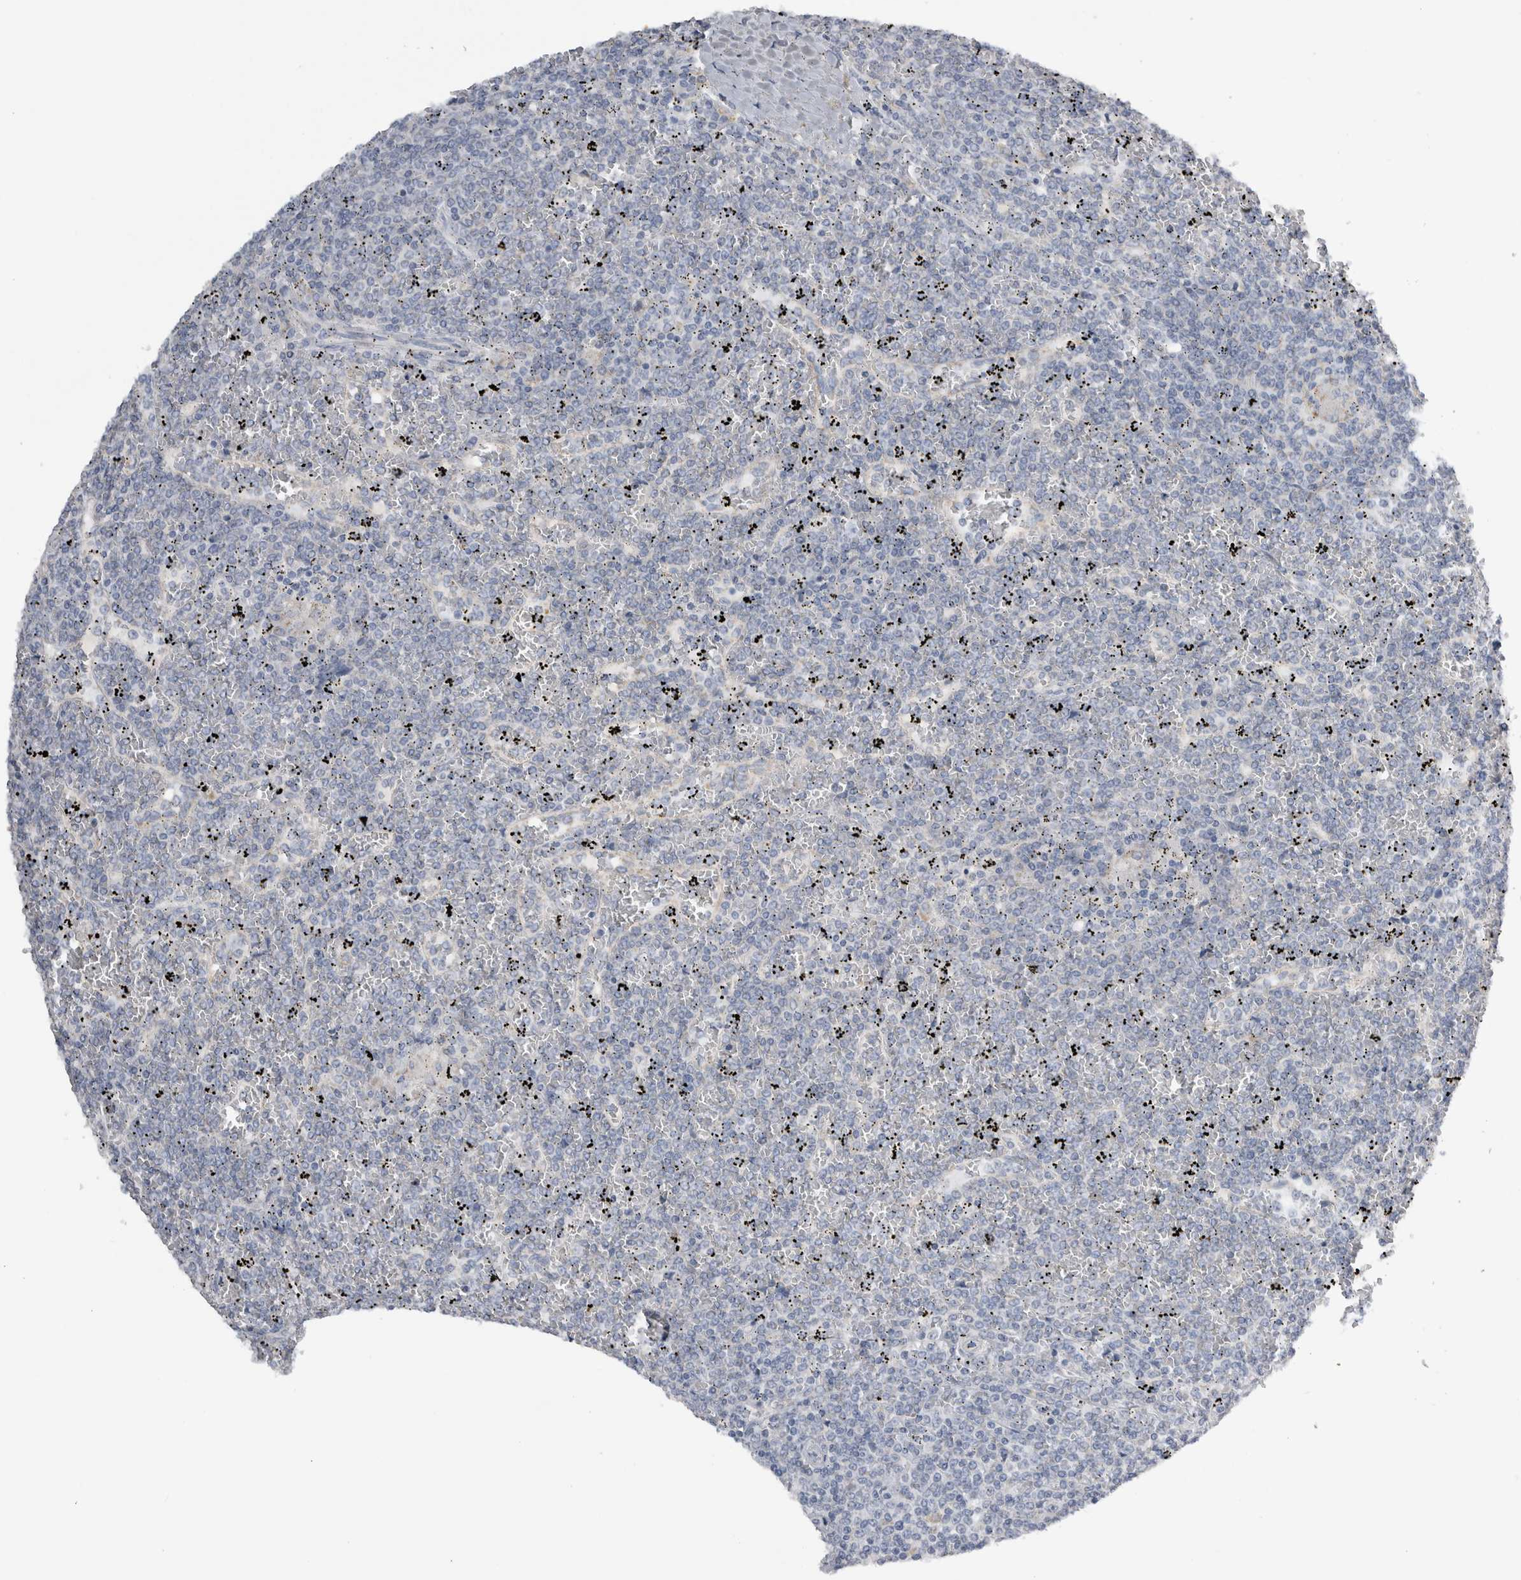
{"staining": {"intensity": "negative", "quantity": "none", "location": "none"}, "tissue": "lymphoma", "cell_type": "Tumor cells", "image_type": "cancer", "snomed": [{"axis": "morphology", "description": "Malignant lymphoma, non-Hodgkin's type, Low grade"}, {"axis": "topography", "description": "Spleen"}], "caption": "Human lymphoma stained for a protein using immunohistochemistry displays no staining in tumor cells.", "gene": "DHRS4", "patient": {"sex": "female", "age": 19}}